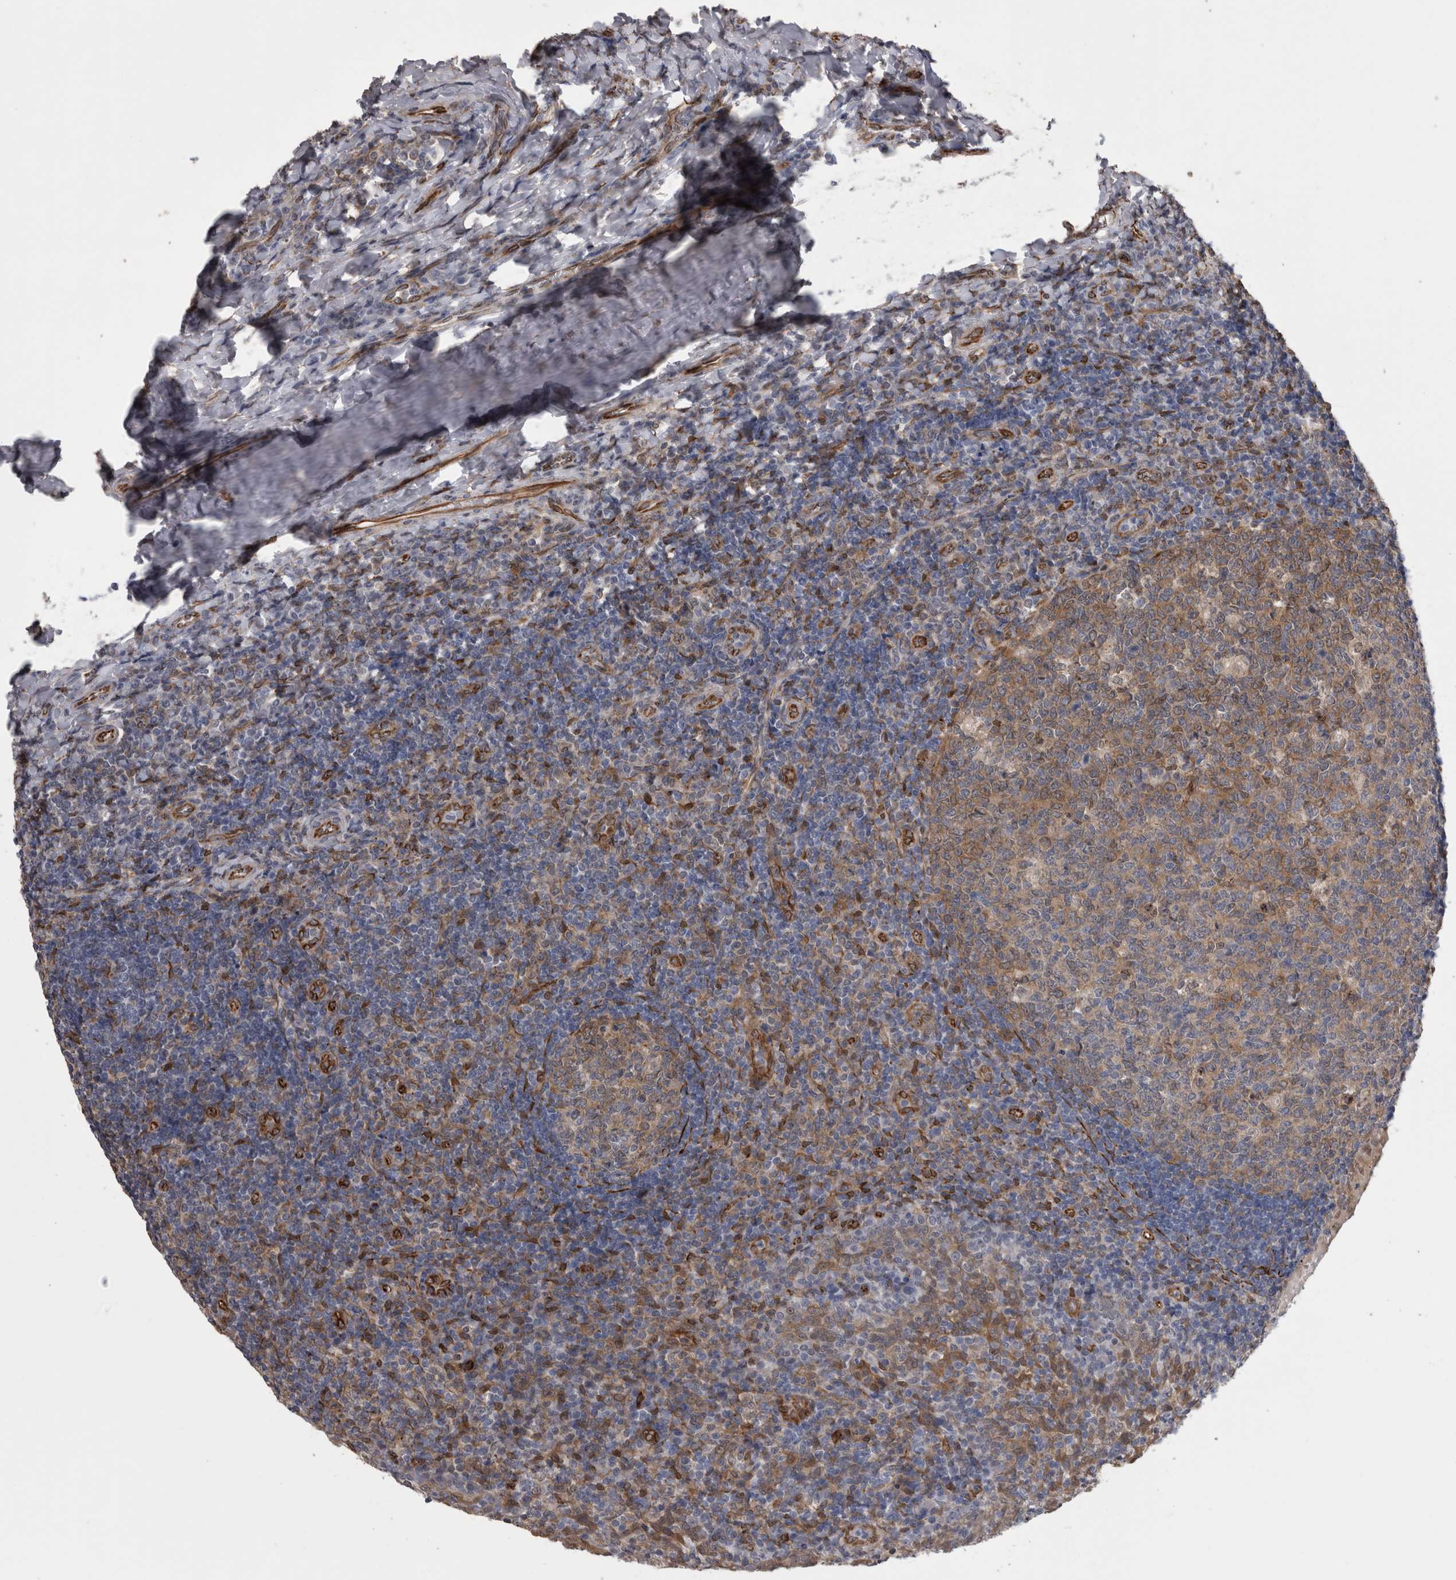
{"staining": {"intensity": "moderate", "quantity": ">75%", "location": "cytoplasmic/membranous"}, "tissue": "tonsil", "cell_type": "Germinal center cells", "image_type": "normal", "snomed": [{"axis": "morphology", "description": "Normal tissue, NOS"}, {"axis": "topography", "description": "Tonsil"}], "caption": "Immunohistochemistry (IHC) photomicrograph of unremarkable human tonsil stained for a protein (brown), which shows medium levels of moderate cytoplasmic/membranous expression in about >75% of germinal center cells.", "gene": "ACOT7", "patient": {"sex": "female", "age": 19}}